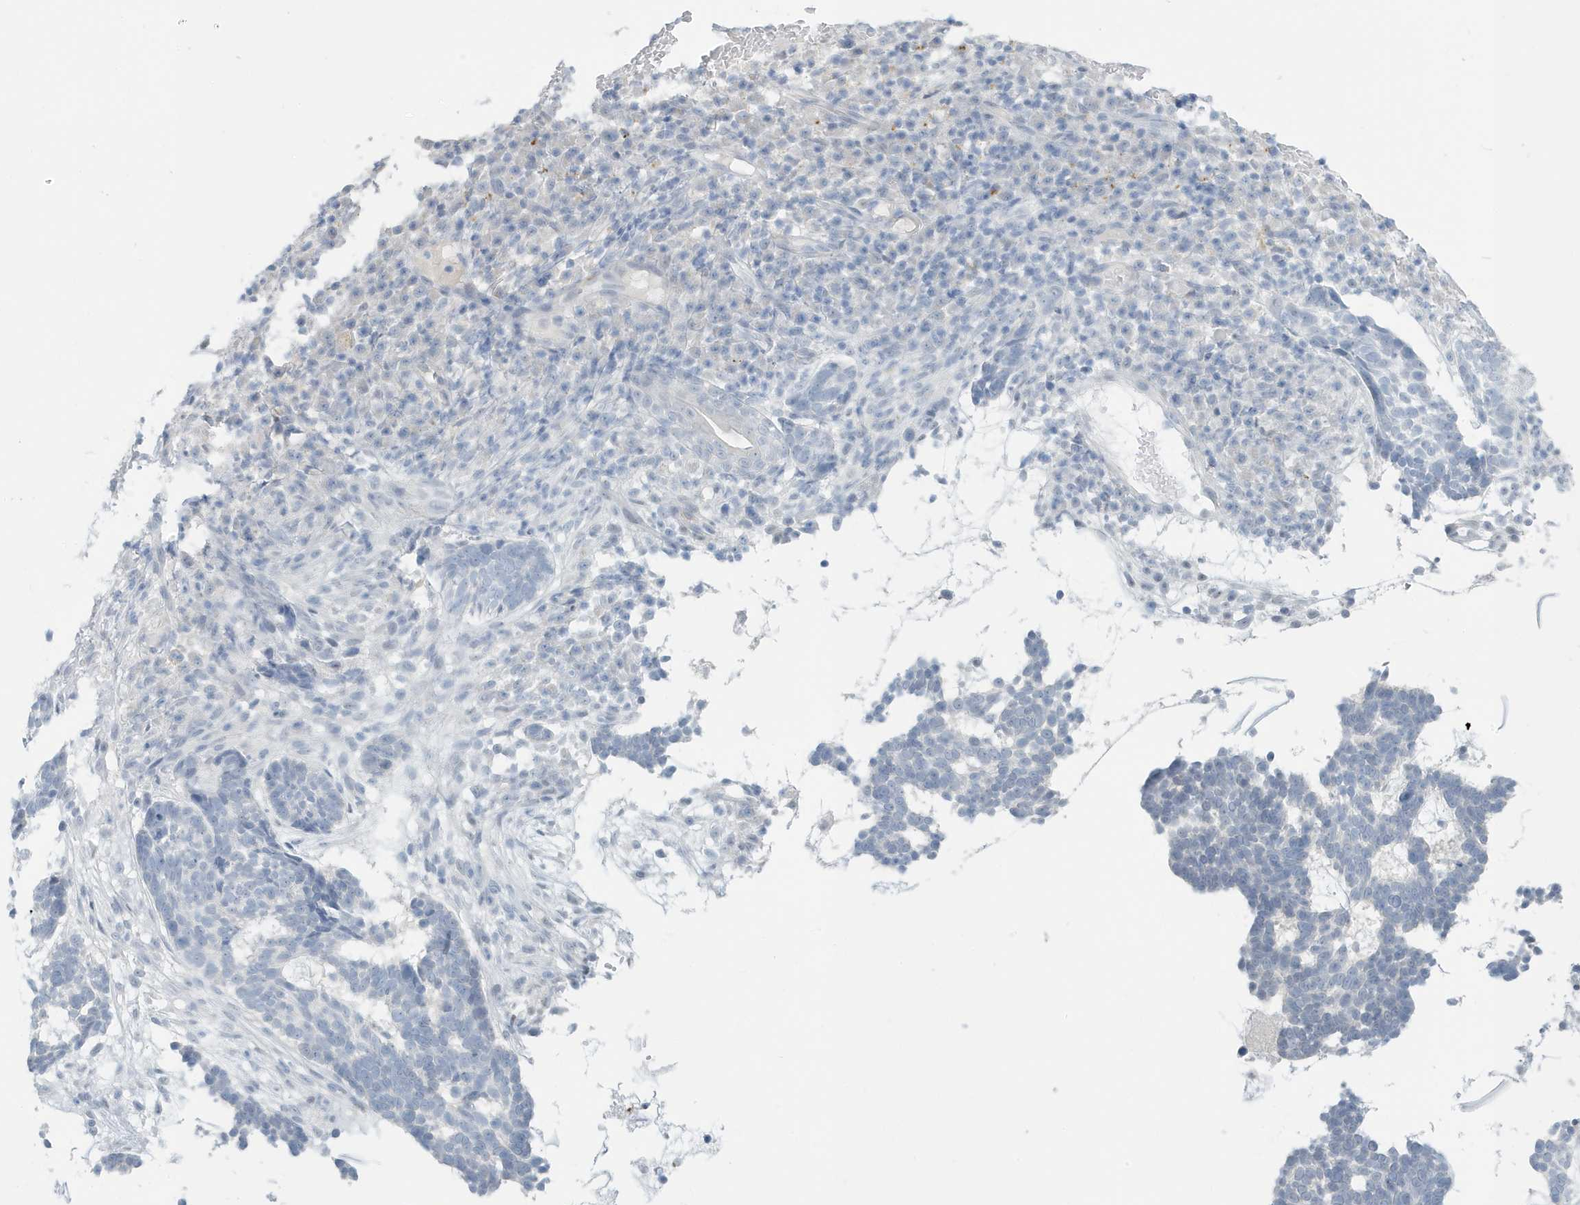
{"staining": {"intensity": "negative", "quantity": "none", "location": "none"}, "tissue": "skin cancer", "cell_type": "Tumor cells", "image_type": "cancer", "snomed": [{"axis": "morphology", "description": "Basal cell carcinoma"}, {"axis": "topography", "description": "Skin"}], "caption": "High magnification brightfield microscopy of skin cancer (basal cell carcinoma) stained with DAB (3,3'-diaminobenzidine) (brown) and counterstained with hematoxylin (blue): tumor cells show no significant staining.", "gene": "PERM1", "patient": {"sex": "male", "age": 85}}